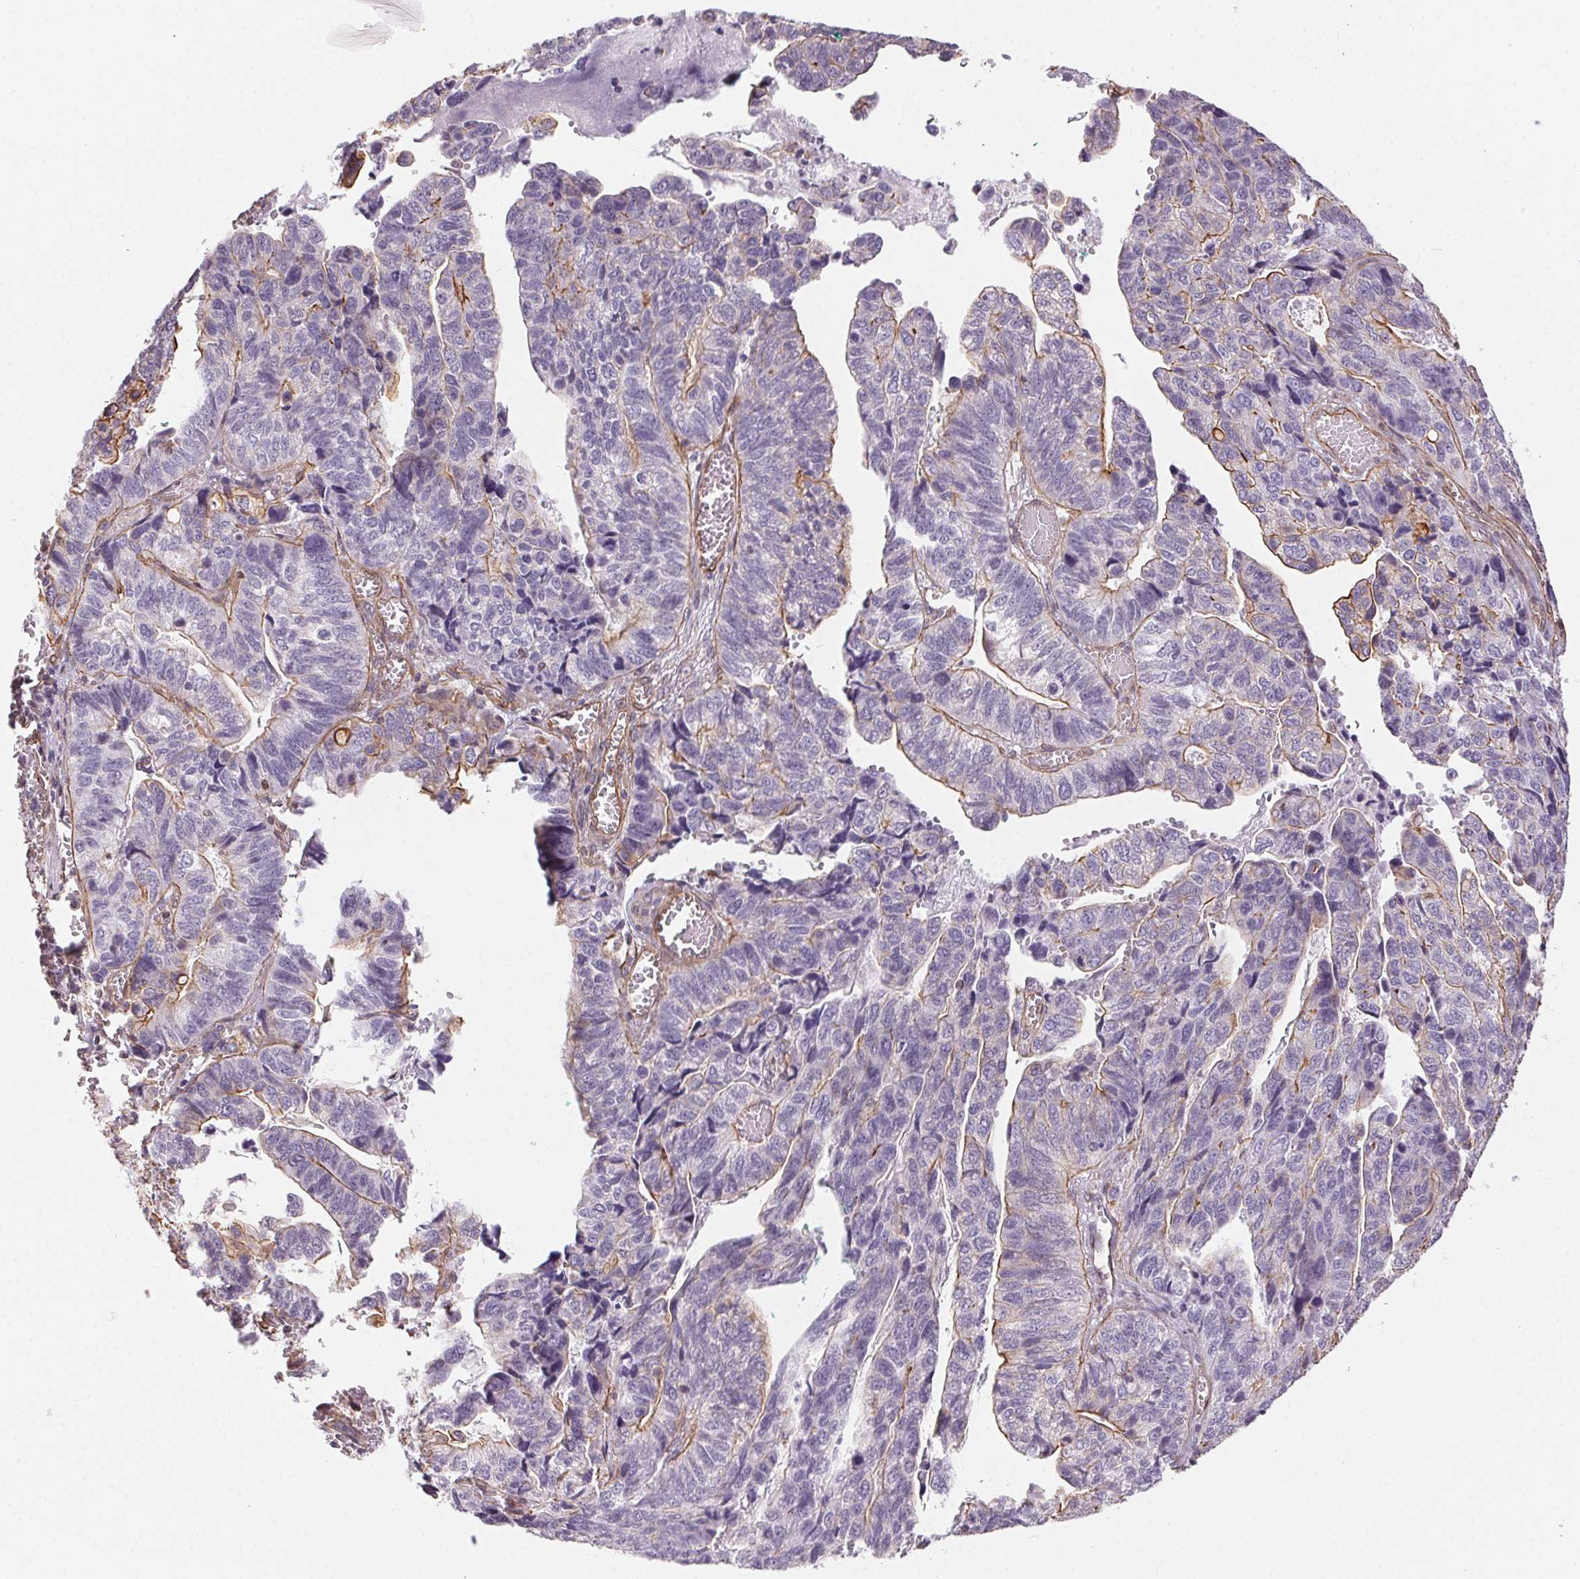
{"staining": {"intensity": "moderate", "quantity": "<25%", "location": "cytoplasmic/membranous"}, "tissue": "stomach cancer", "cell_type": "Tumor cells", "image_type": "cancer", "snomed": [{"axis": "morphology", "description": "Adenocarcinoma, NOS"}, {"axis": "topography", "description": "Stomach, upper"}], "caption": "Brown immunohistochemical staining in human adenocarcinoma (stomach) shows moderate cytoplasmic/membranous staining in about <25% of tumor cells.", "gene": "PLA2G4F", "patient": {"sex": "female", "age": 67}}